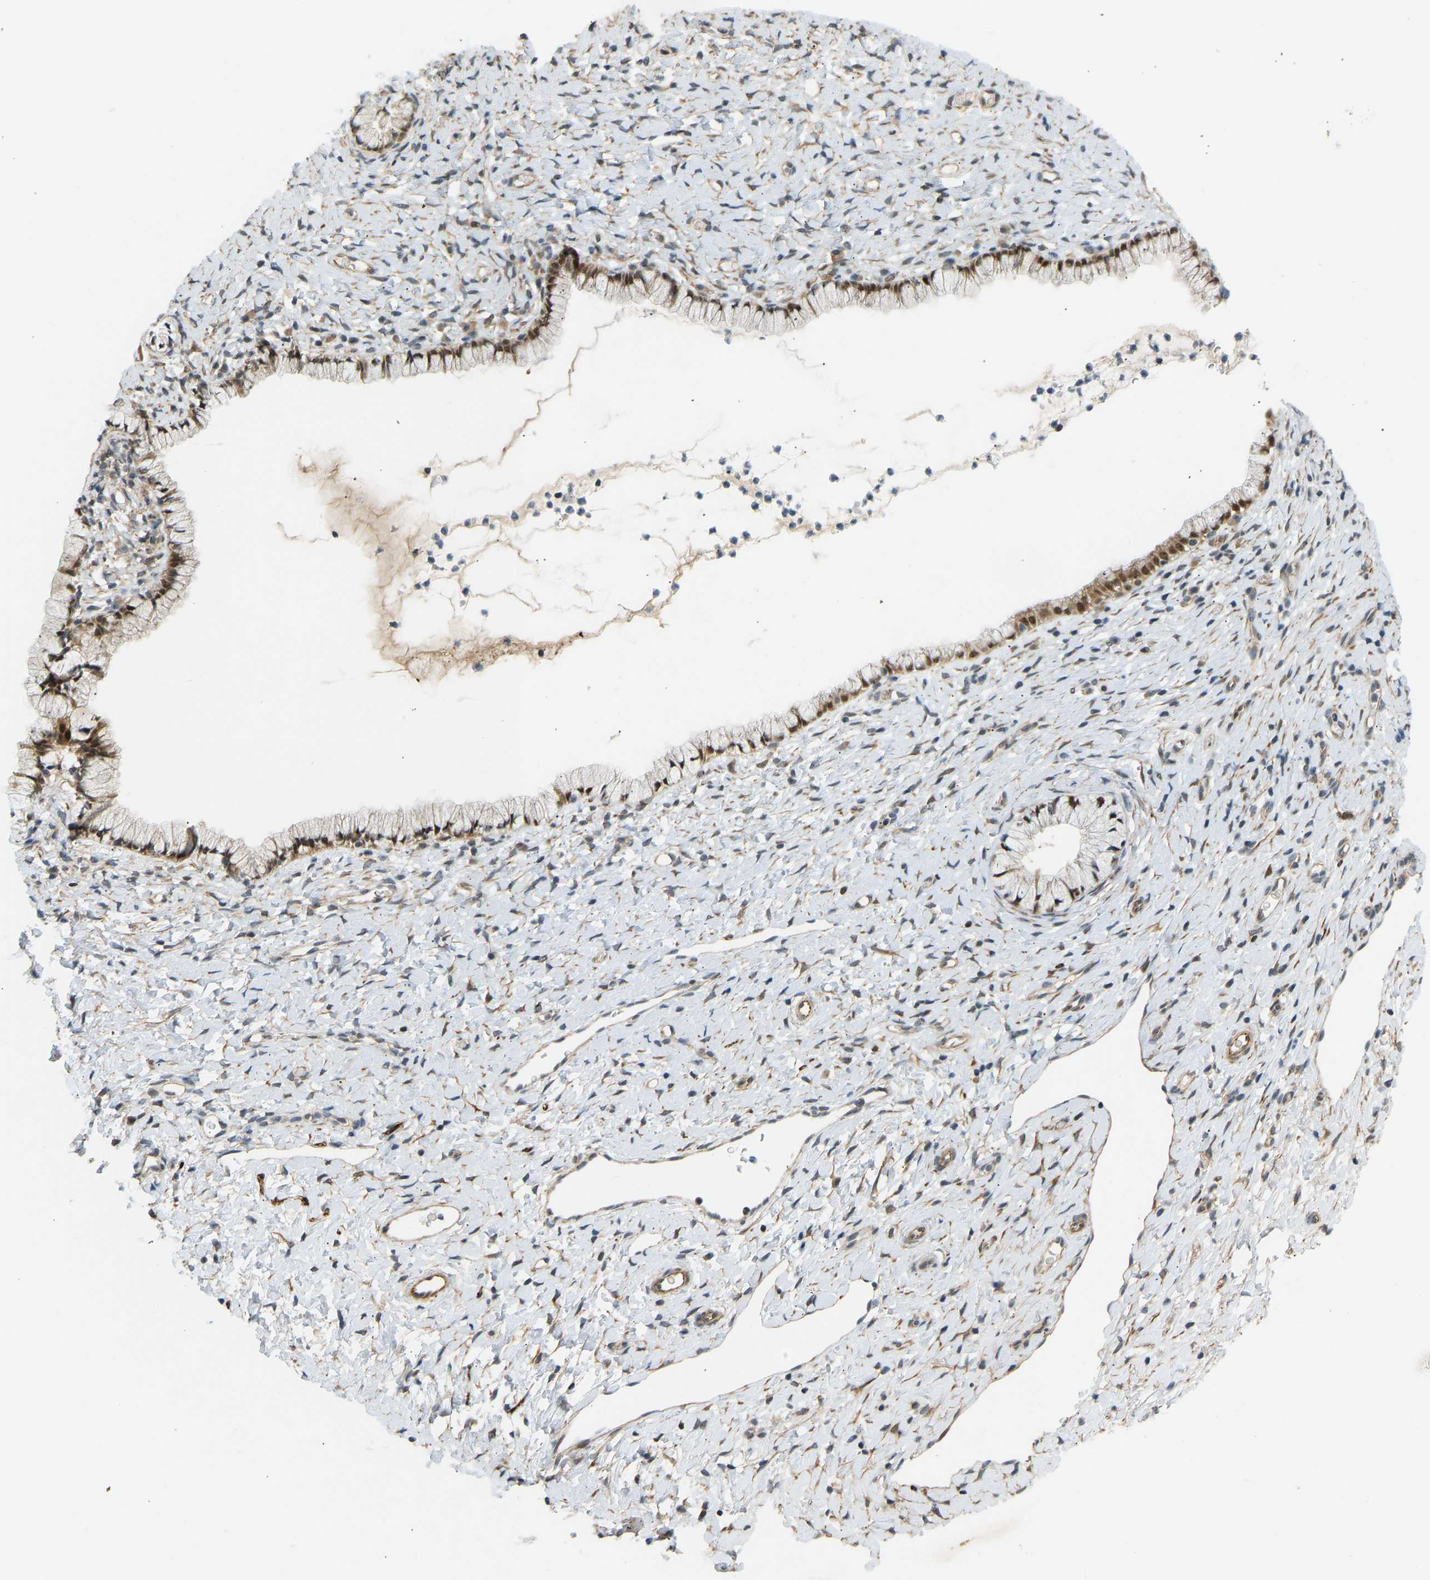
{"staining": {"intensity": "moderate", "quantity": ">75%", "location": "cytoplasmic/membranous,nuclear"}, "tissue": "cervix", "cell_type": "Glandular cells", "image_type": "normal", "snomed": [{"axis": "morphology", "description": "Normal tissue, NOS"}, {"axis": "topography", "description": "Cervix"}], "caption": "Immunohistochemistry (IHC) micrograph of normal cervix: human cervix stained using immunohistochemistry (IHC) shows medium levels of moderate protein expression localized specifically in the cytoplasmic/membranous,nuclear of glandular cells, appearing as a cytoplasmic/membranous,nuclear brown color.", "gene": "BAG1", "patient": {"sex": "female", "age": 72}}